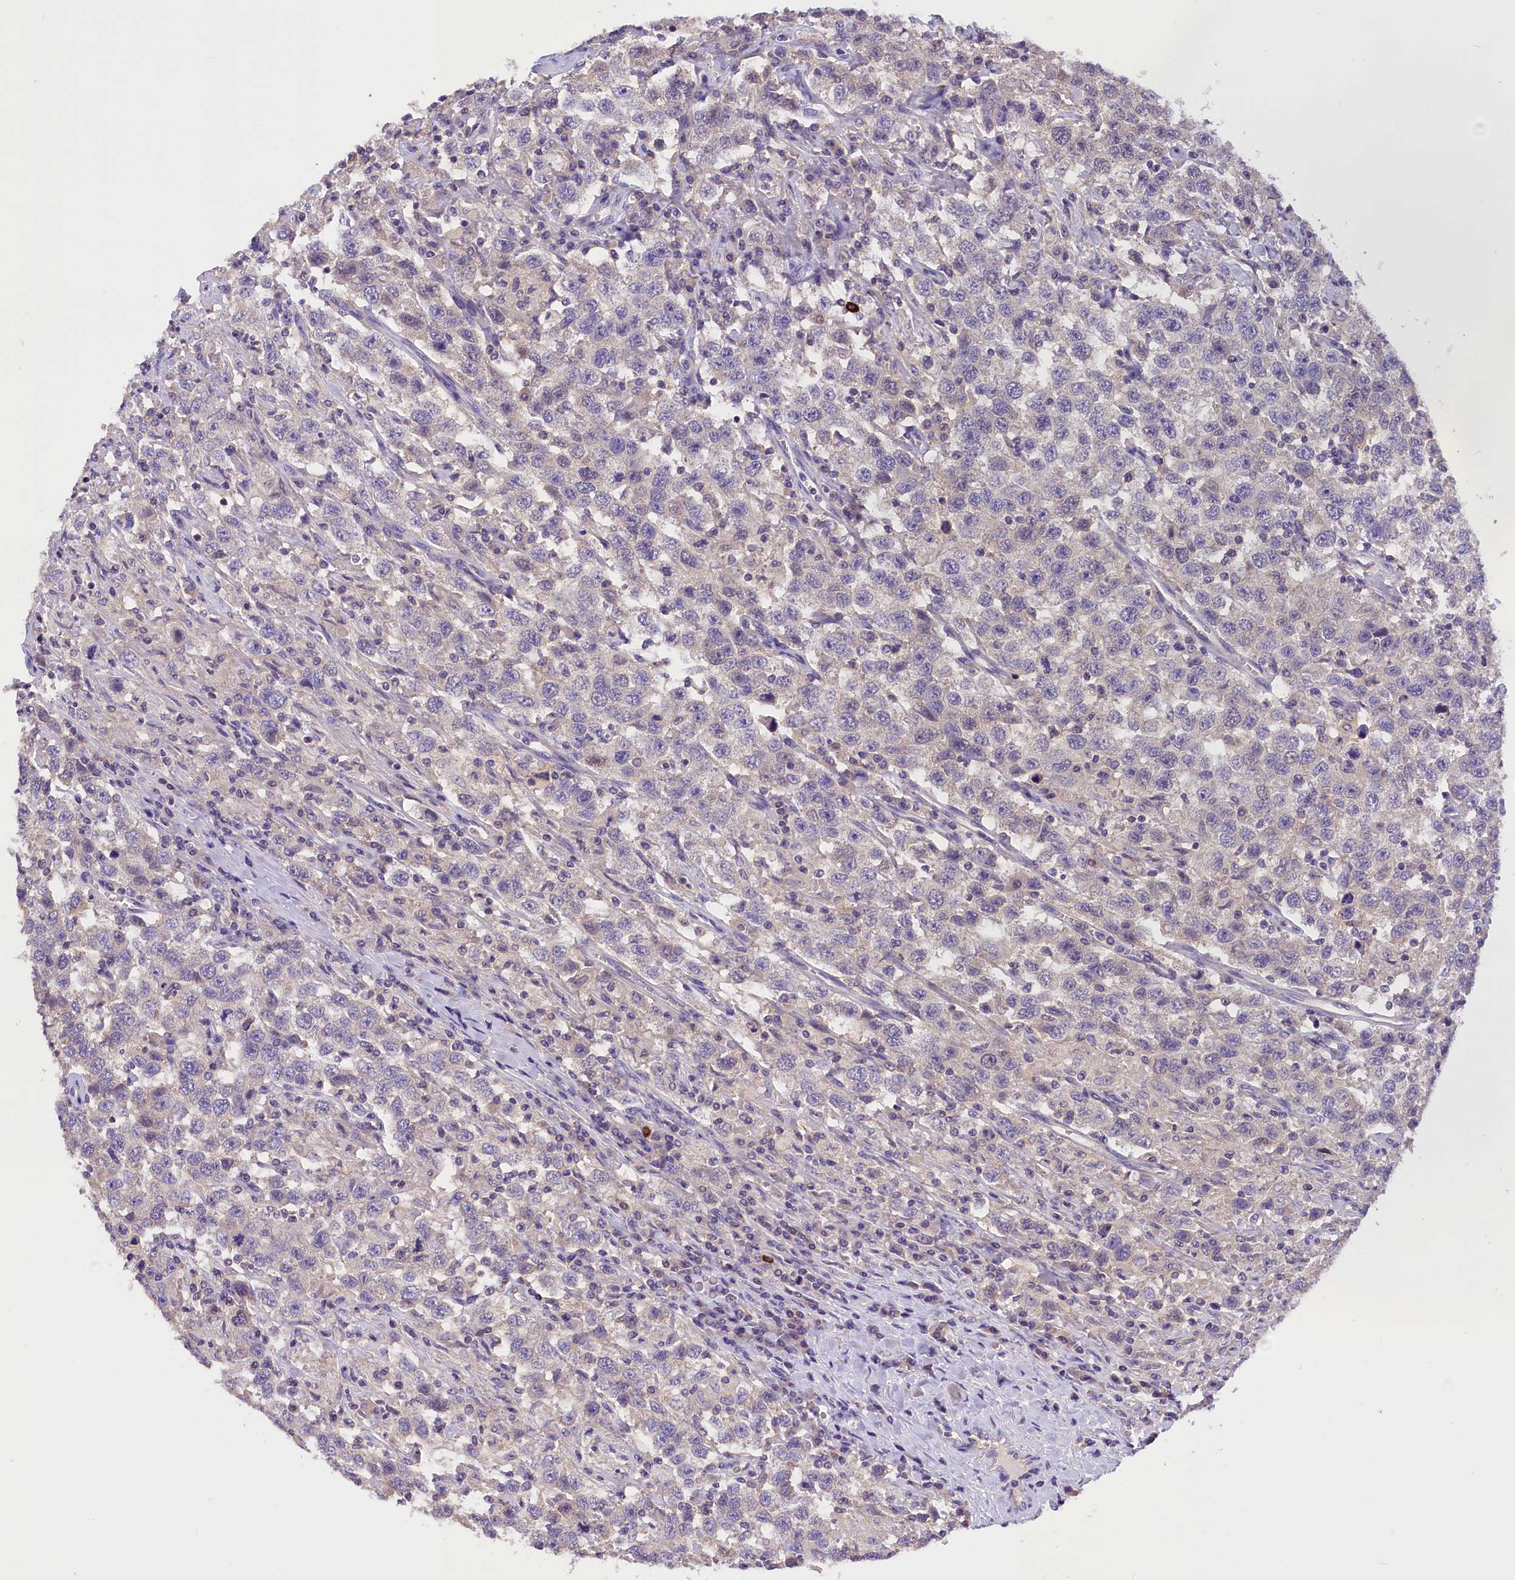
{"staining": {"intensity": "negative", "quantity": "none", "location": "none"}, "tissue": "testis cancer", "cell_type": "Tumor cells", "image_type": "cancer", "snomed": [{"axis": "morphology", "description": "Seminoma, NOS"}, {"axis": "topography", "description": "Testis"}], "caption": "Protein analysis of testis cancer (seminoma) exhibits no significant expression in tumor cells.", "gene": "AP3B2", "patient": {"sex": "male", "age": 41}}